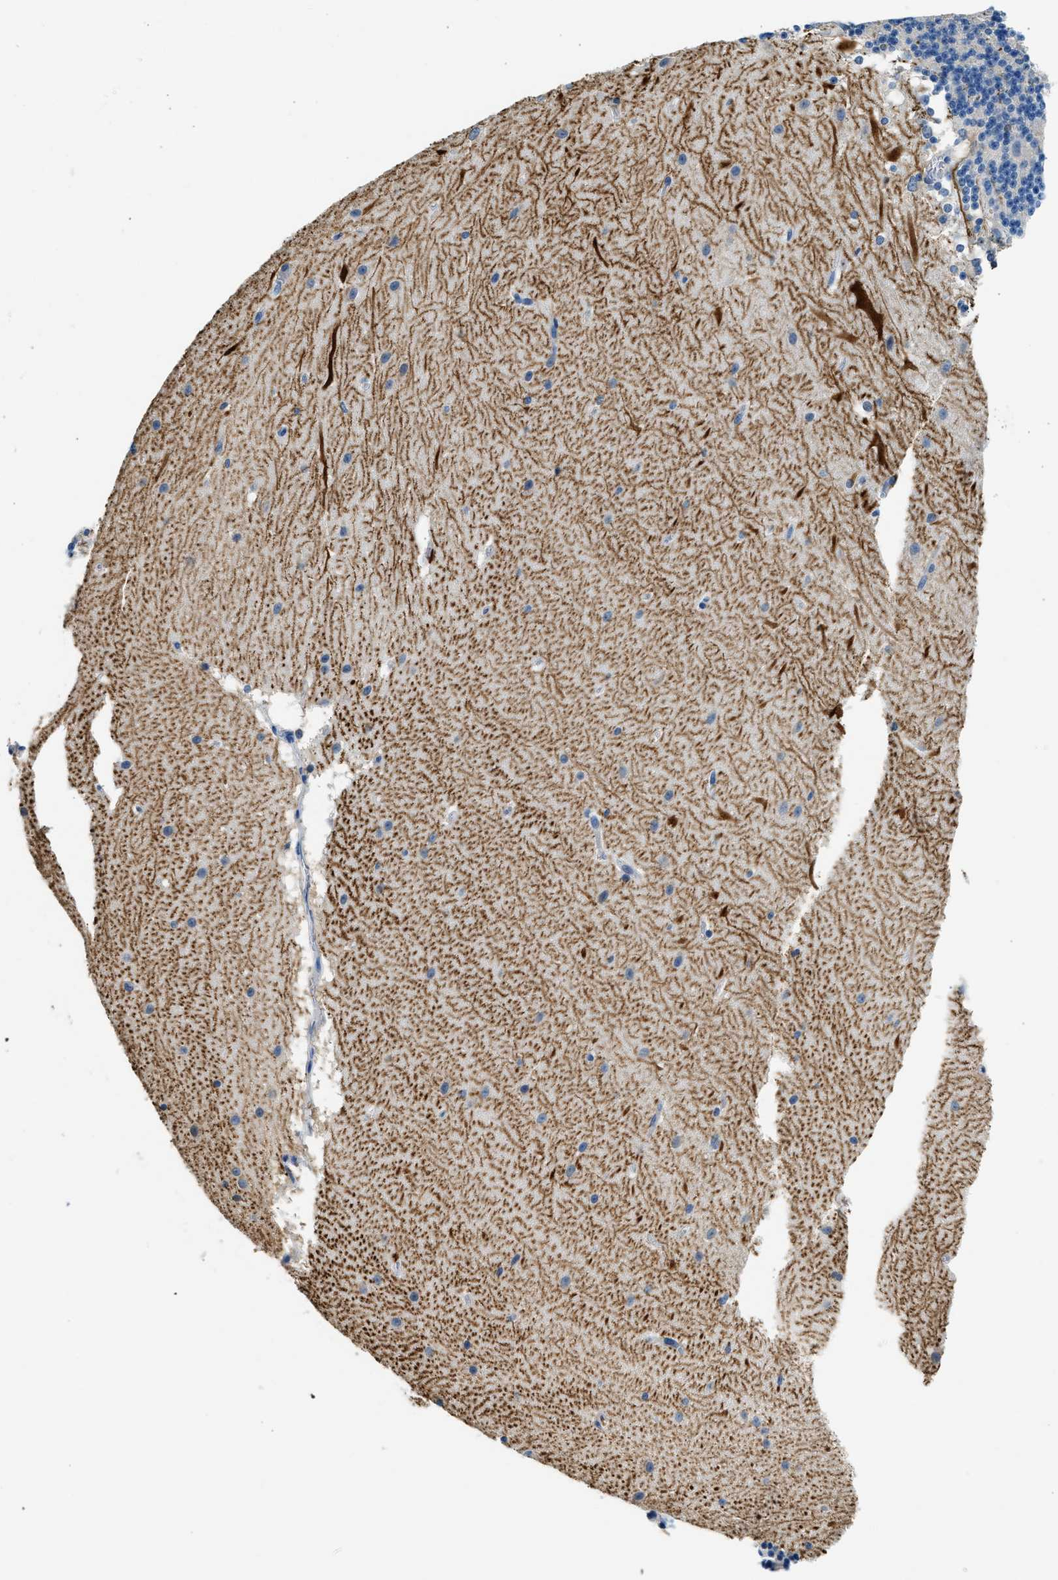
{"staining": {"intensity": "negative", "quantity": "none", "location": "none"}, "tissue": "cerebellum", "cell_type": "Cells in granular layer", "image_type": "normal", "snomed": [{"axis": "morphology", "description": "Normal tissue, NOS"}, {"axis": "topography", "description": "Cerebellum"}], "caption": "Human cerebellum stained for a protein using immunohistochemistry shows no positivity in cells in granular layer.", "gene": "CLDN18", "patient": {"sex": "female", "age": 19}}